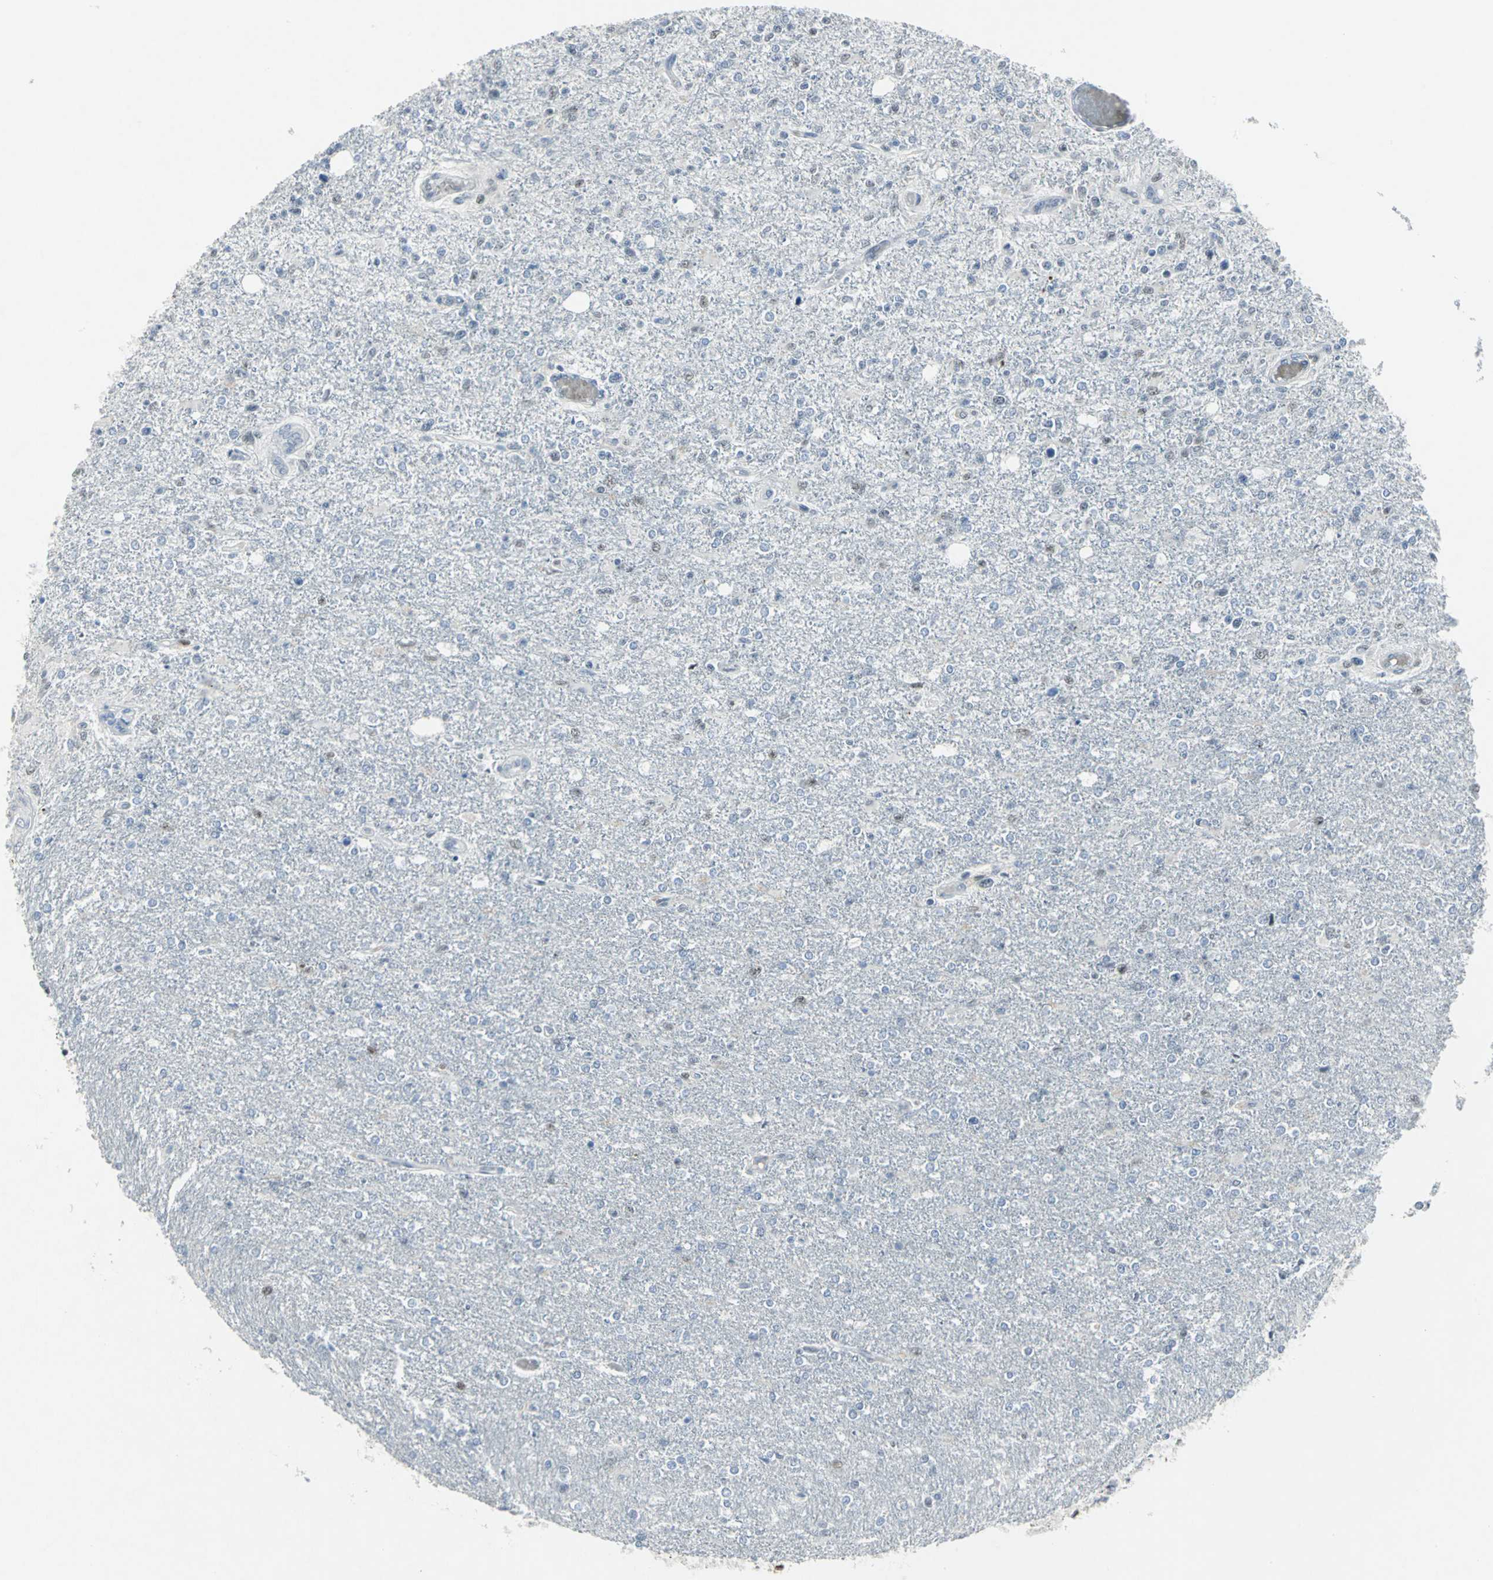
{"staining": {"intensity": "weak", "quantity": "<25%", "location": "nuclear"}, "tissue": "glioma", "cell_type": "Tumor cells", "image_type": "cancer", "snomed": [{"axis": "morphology", "description": "Glioma, malignant, High grade"}, {"axis": "topography", "description": "Cerebral cortex"}], "caption": "Tumor cells are negative for brown protein staining in malignant high-grade glioma.", "gene": "RPA1", "patient": {"sex": "male", "age": 76}}